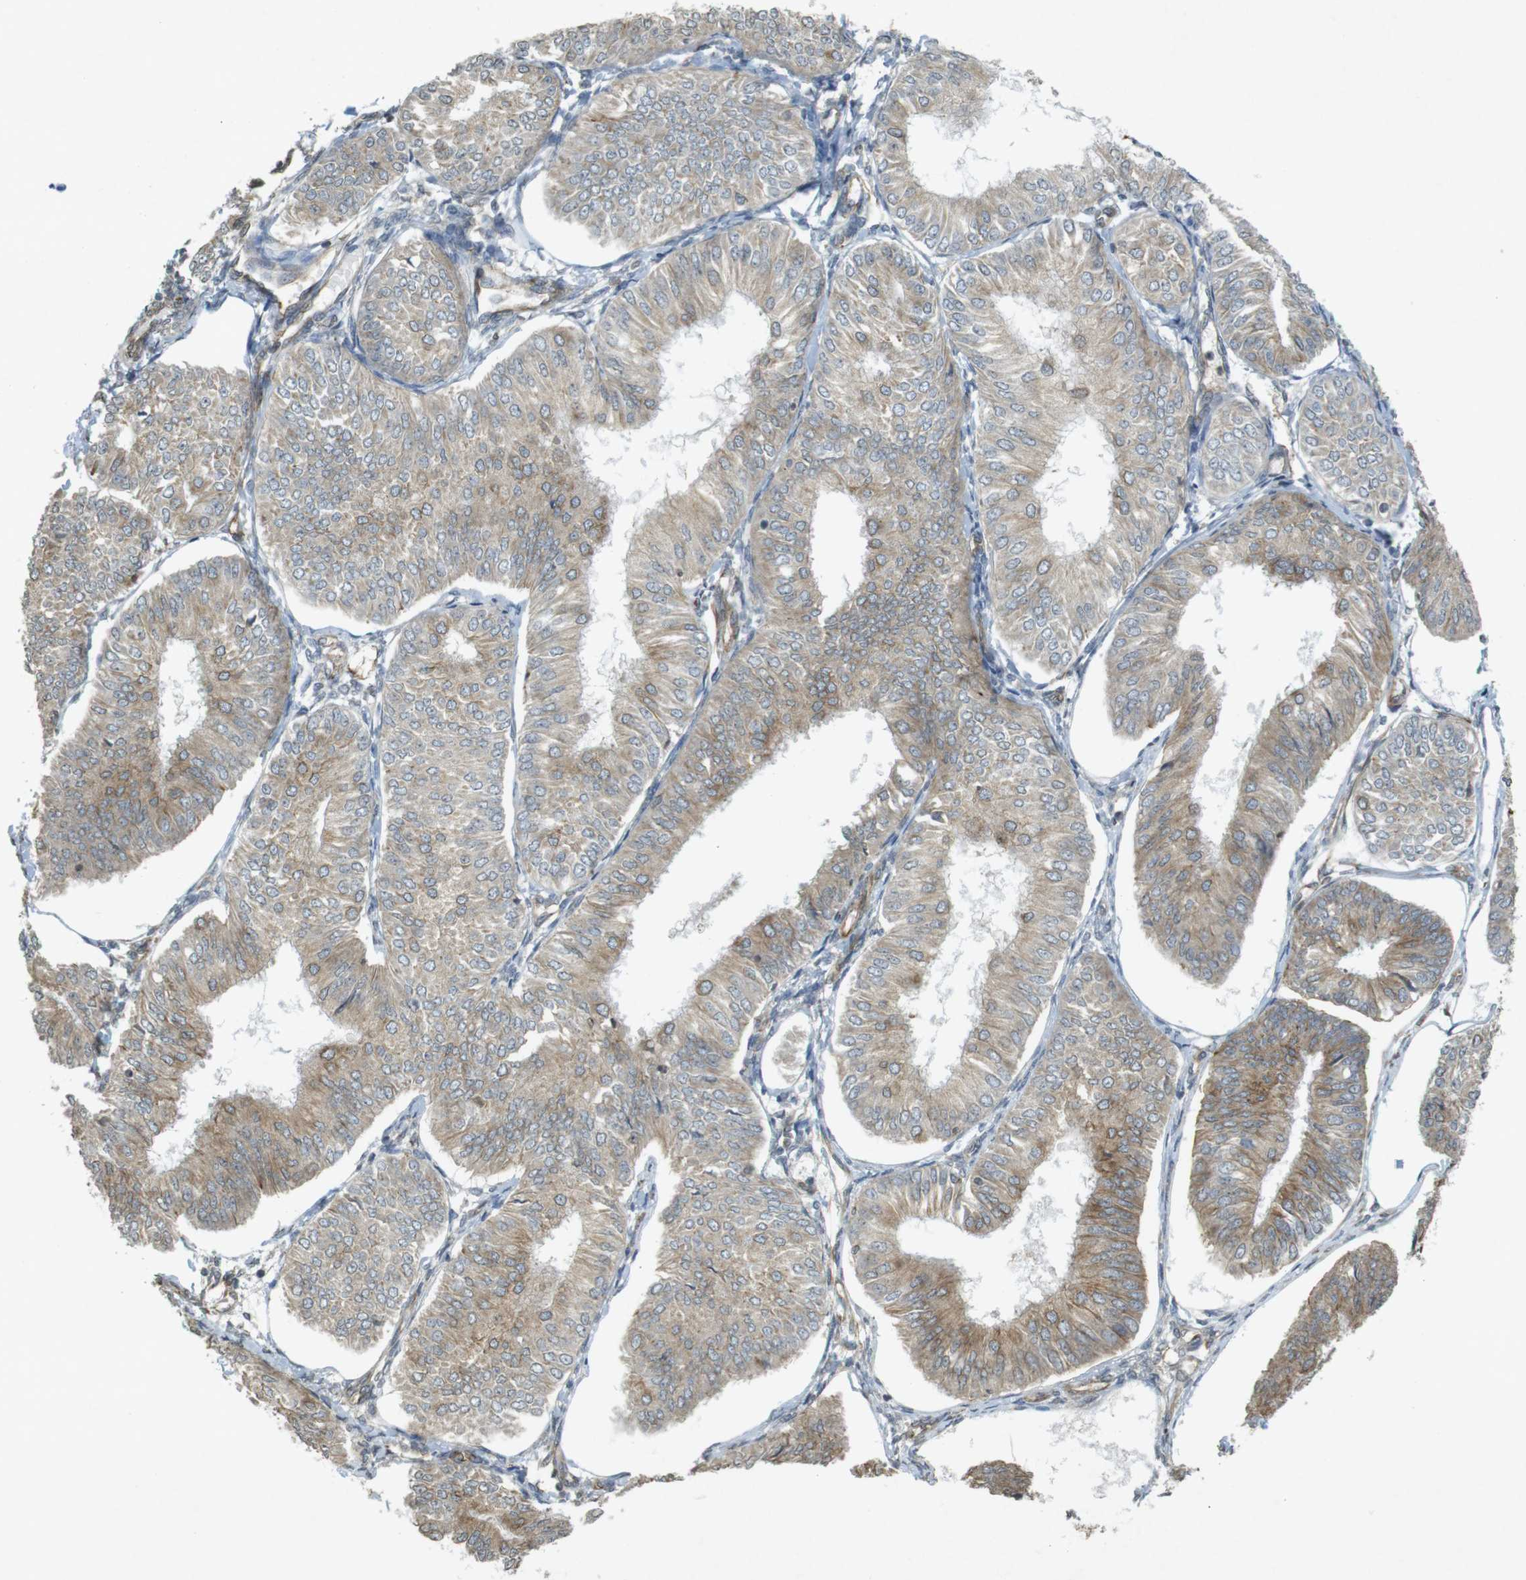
{"staining": {"intensity": "moderate", "quantity": "25%-75%", "location": "cytoplasmic/membranous"}, "tissue": "endometrial cancer", "cell_type": "Tumor cells", "image_type": "cancer", "snomed": [{"axis": "morphology", "description": "Adenocarcinoma, NOS"}, {"axis": "topography", "description": "Endometrium"}], "caption": "Endometrial adenocarcinoma stained with a brown dye reveals moderate cytoplasmic/membranous positive staining in approximately 25%-75% of tumor cells.", "gene": "KIF5B", "patient": {"sex": "female", "age": 58}}